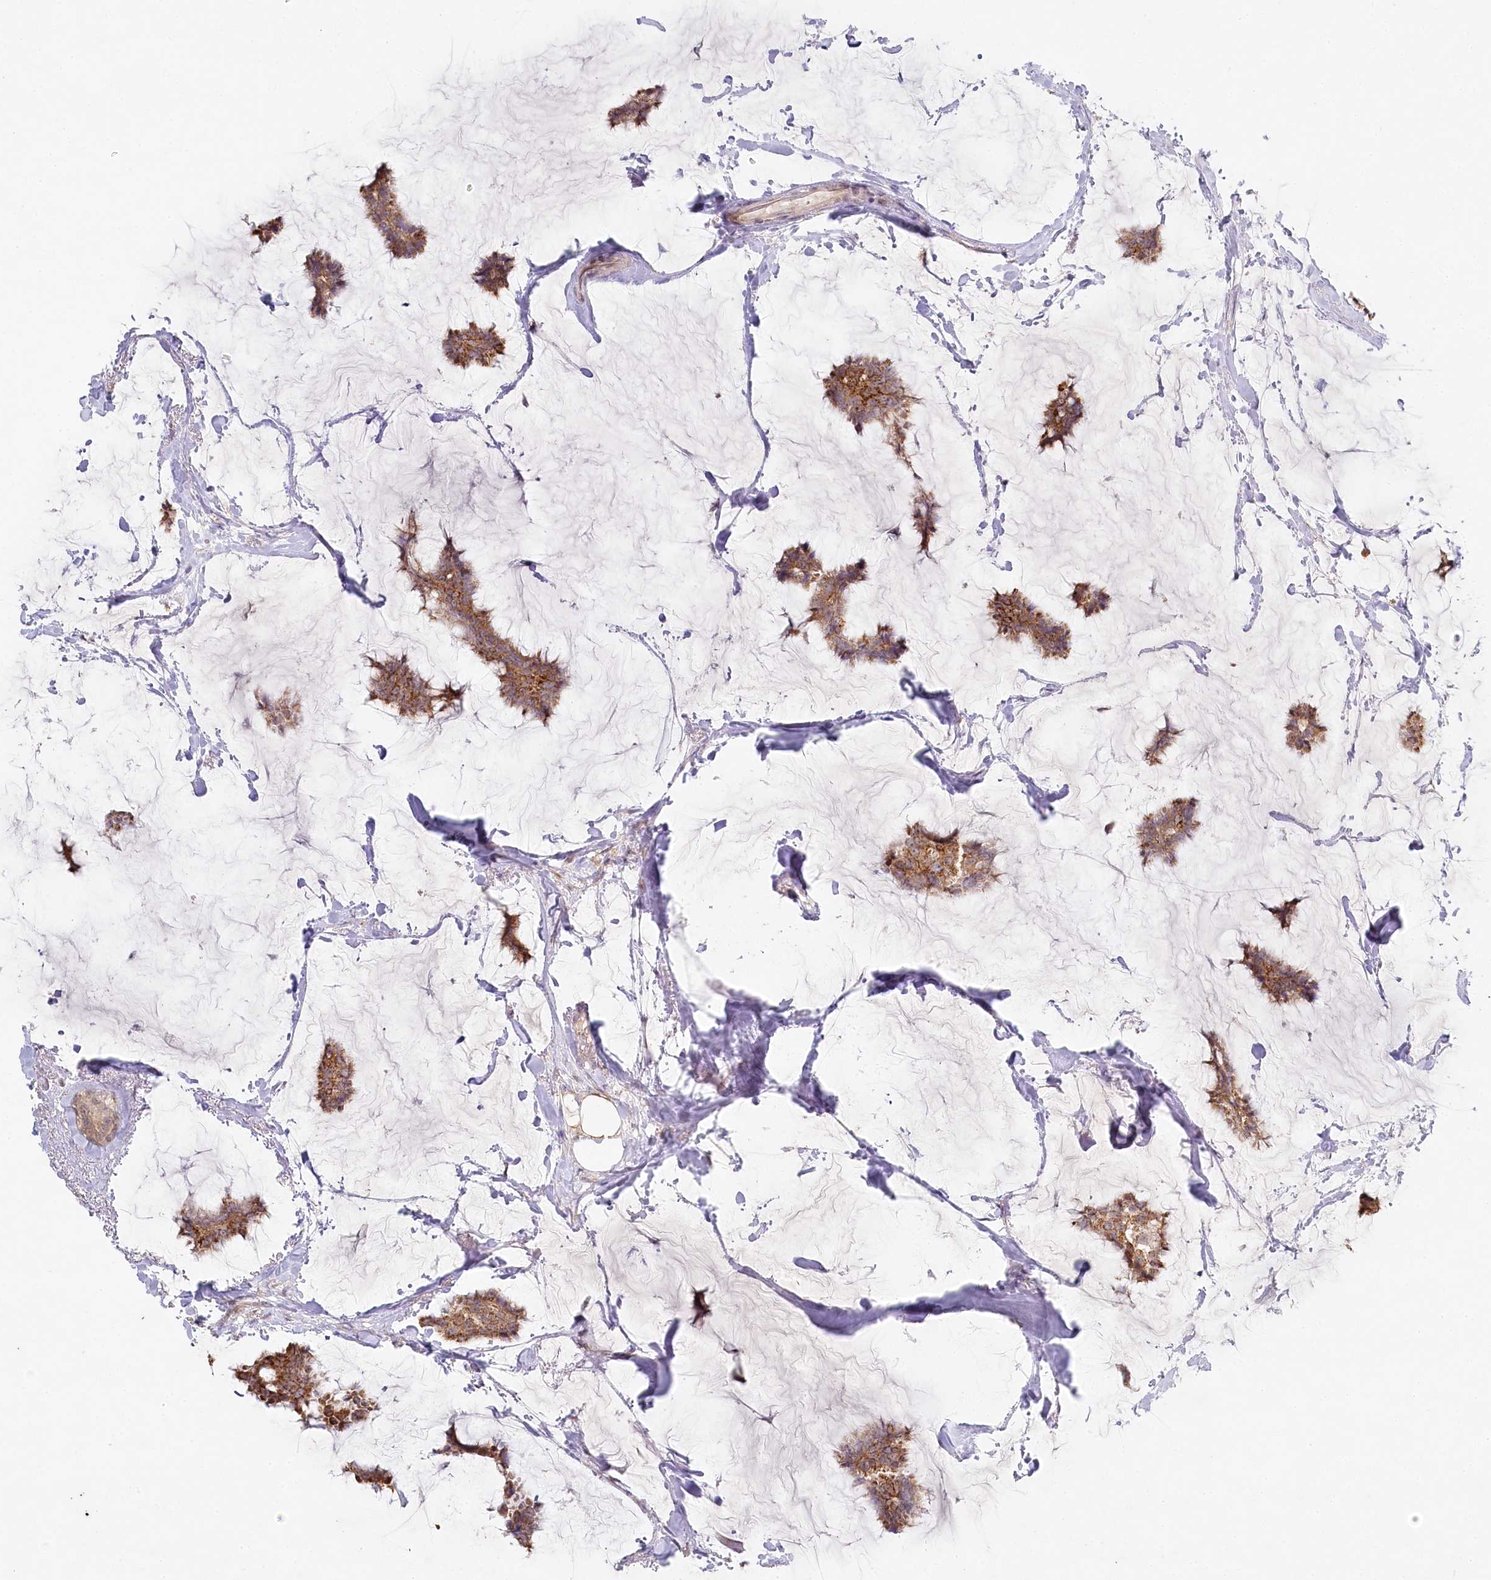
{"staining": {"intensity": "moderate", "quantity": ">75%", "location": "cytoplasmic/membranous"}, "tissue": "breast cancer", "cell_type": "Tumor cells", "image_type": "cancer", "snomed": [{"axis": "morphology", "description": "Duct carcinoma"}, {"axis": "topography", "description": "Breast"}], "caption": "Protein staining reveals moderate cytoplasmic/membranous staining in about >75% of tumor cells in infiltrating ductal carcinoma (breast).", "gene": "AAMDC", "patient": {"sex": "female", "age": 93}}